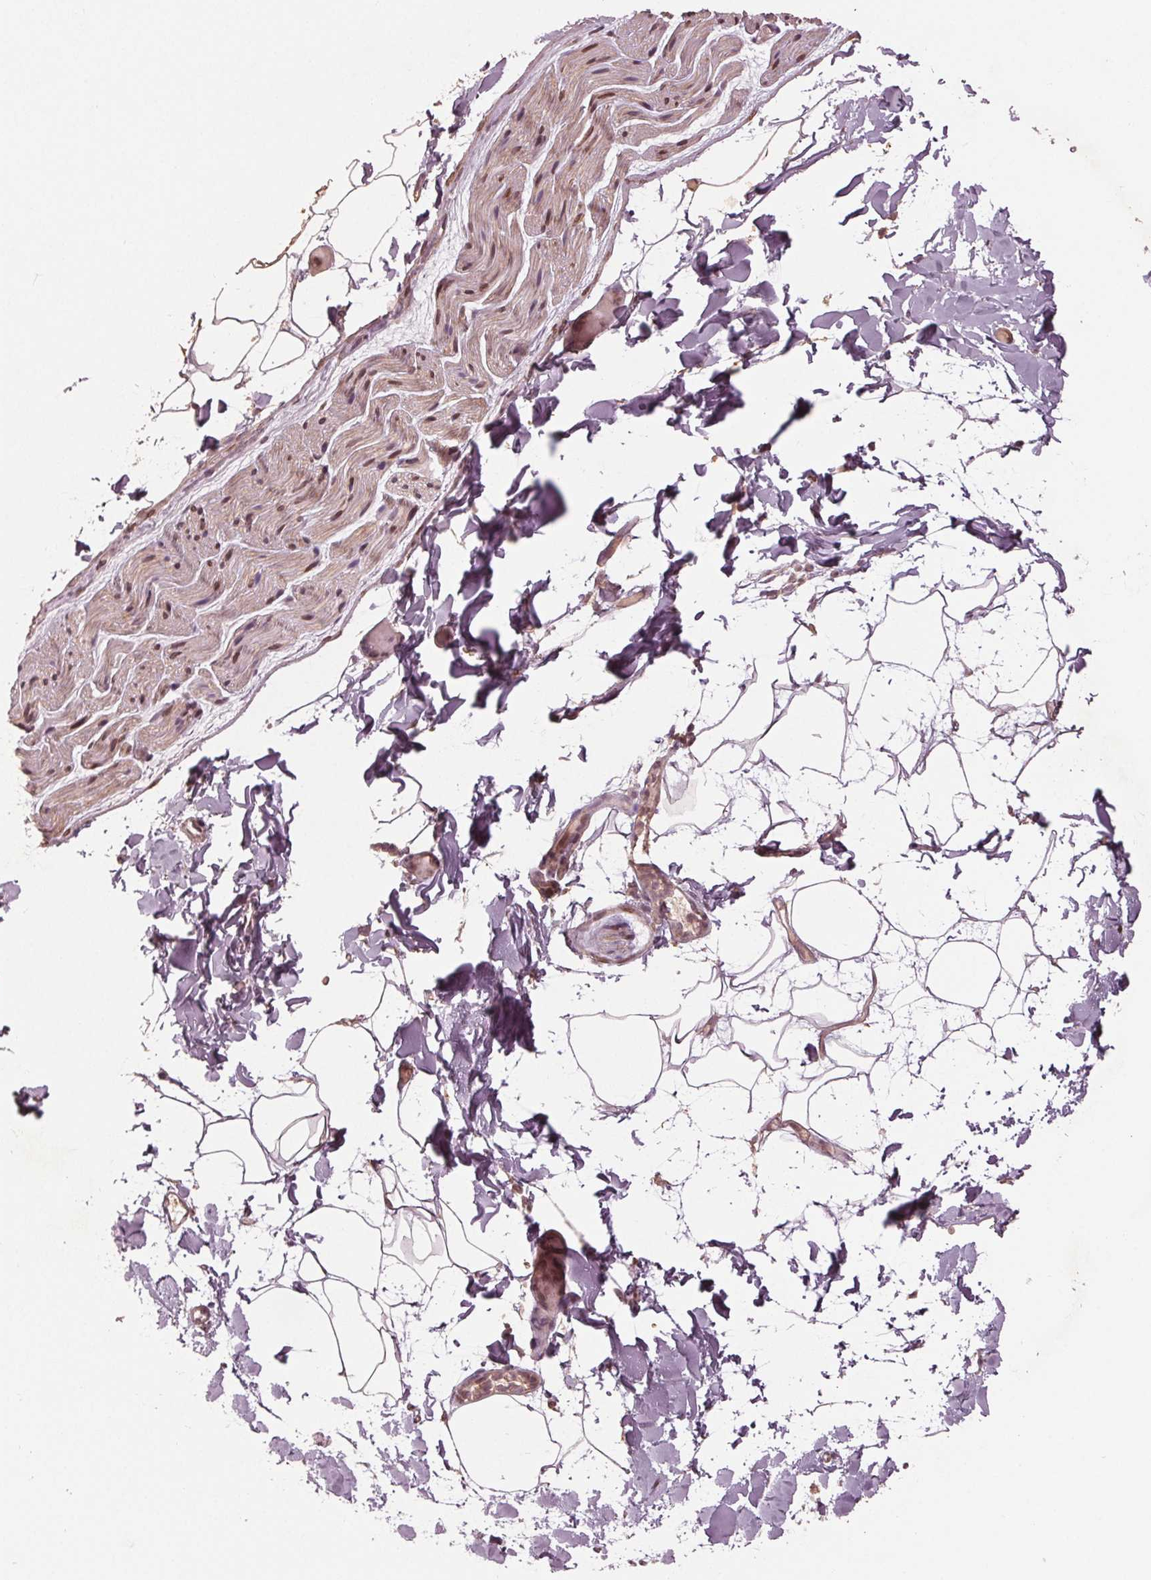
{"staining": {"intensity": "negative", "quantity": "none", "location": "none"}, "tissue": "adipose tissue", "cell_type": "Adipocytes", "image_type": "normal", "snomed": [{"axis": "morphology", "description": "Normal tissue, NOS"}, {"axis": "topography", "description": "Gallbladder"}, {"axis": "topography", "description": "Peripheral nerve tissue"}], "caption": "DAB (3,3'-diaminobenzidine) immunohistochemical staining of unremarkable human adipose tissue displays no significant positivity in adipocytes. (Stains: DAB (3,3'-diaminobenzidine) IHC with hematoxylin counter stain, Microscopy: brightfield microscopy at high magnification).", "gene": "ZNF471", "patient": {"sex": "female", "age": 45}}